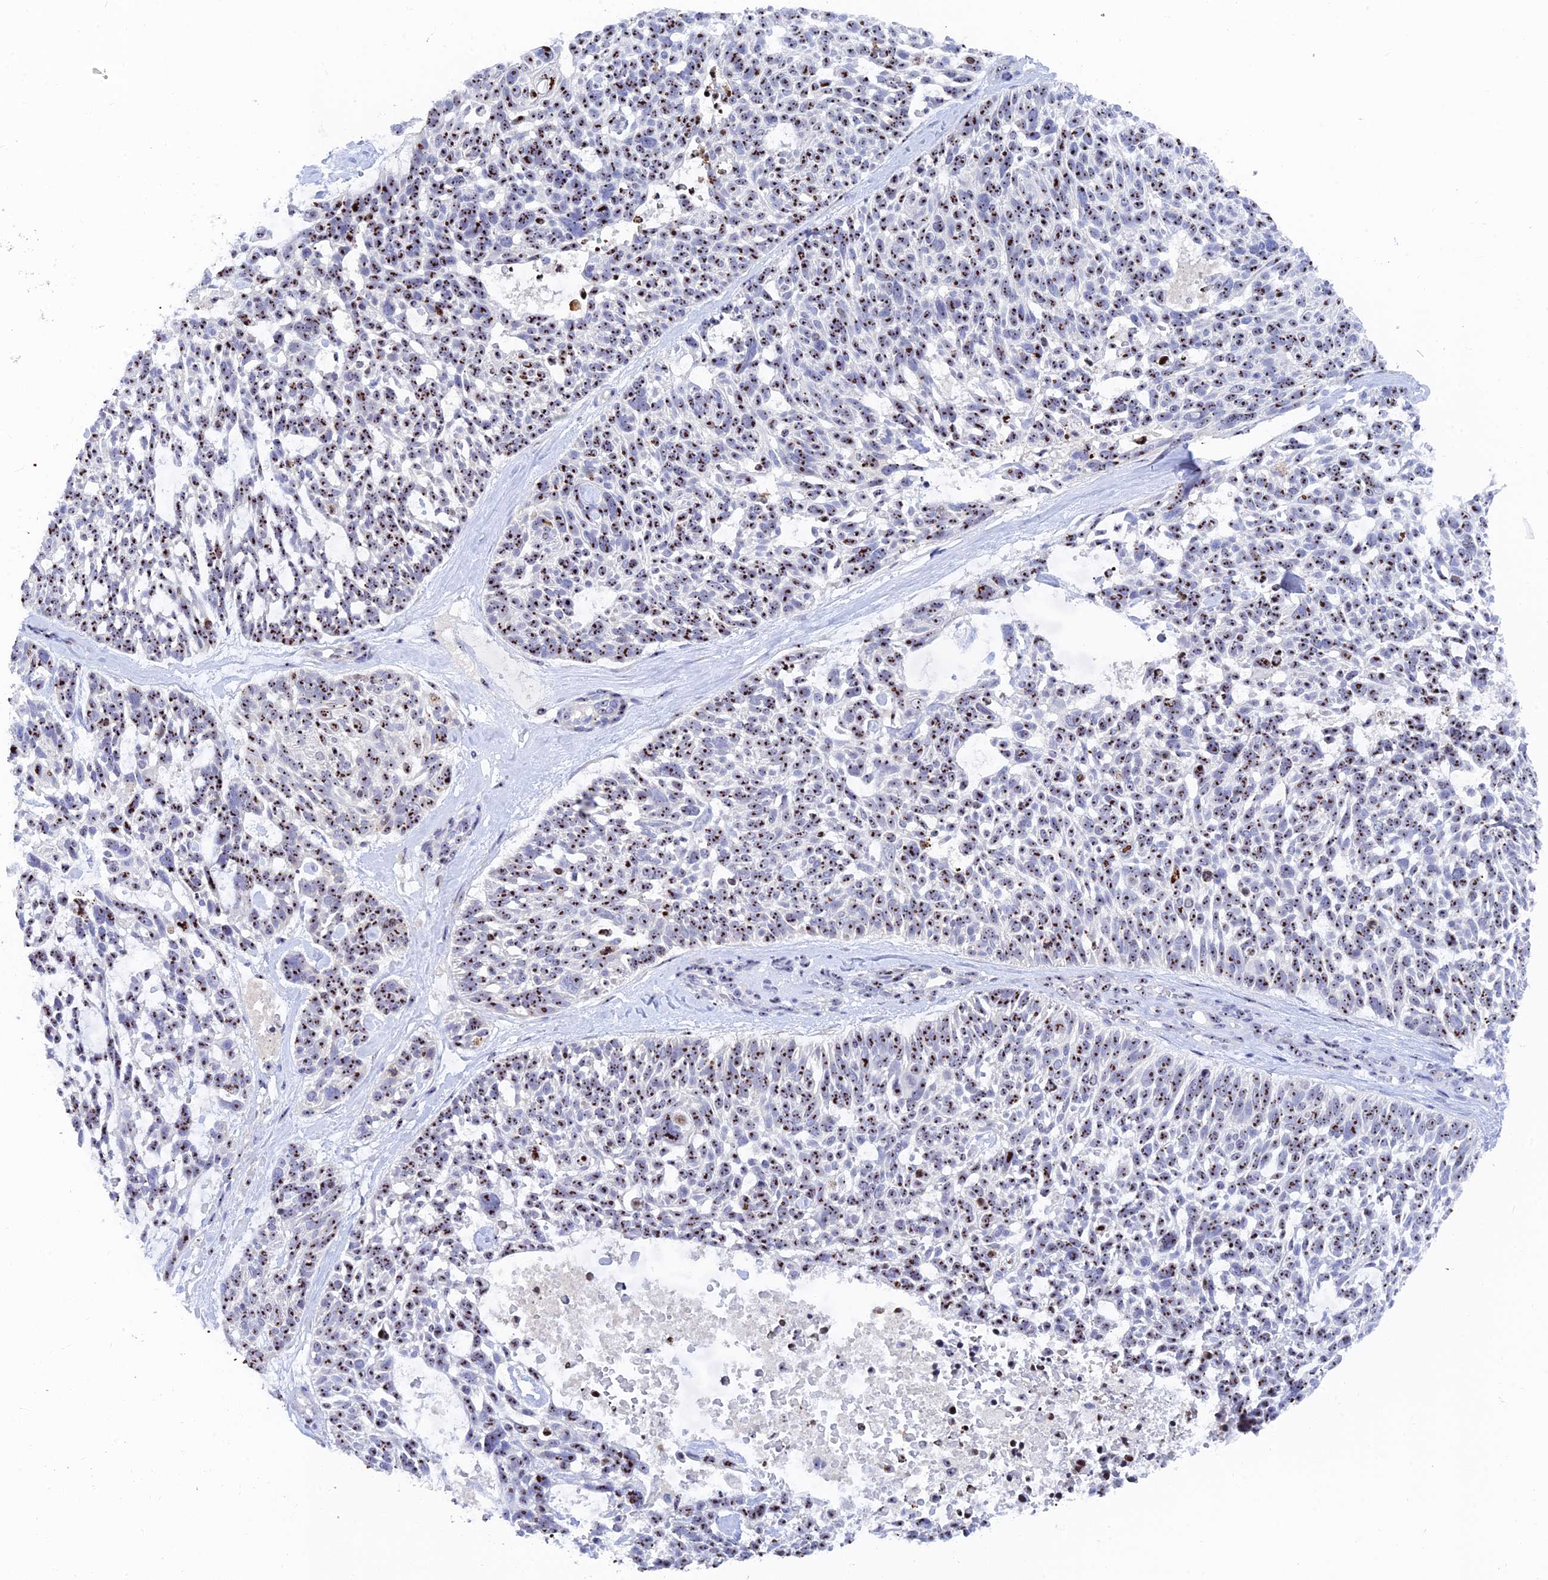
{"staining": {"intensity": "strong", "quantity": ">75%", "location": "nuclear"}, "tissue": "skin cancer", "cell_type": "Tumor cells", "image_type": "cancer", "snomed": [{"axis": "morphology", "description": "Basal cell carcinoma"}, {"axis": "topography", "description": "Skin"}], "caption": "A brown stain shows strong nuclear expression of a protein in human skin cancer tumor cells.", "gene": "RSL1D1", "patient": {"sex": "male", "age": 88}}